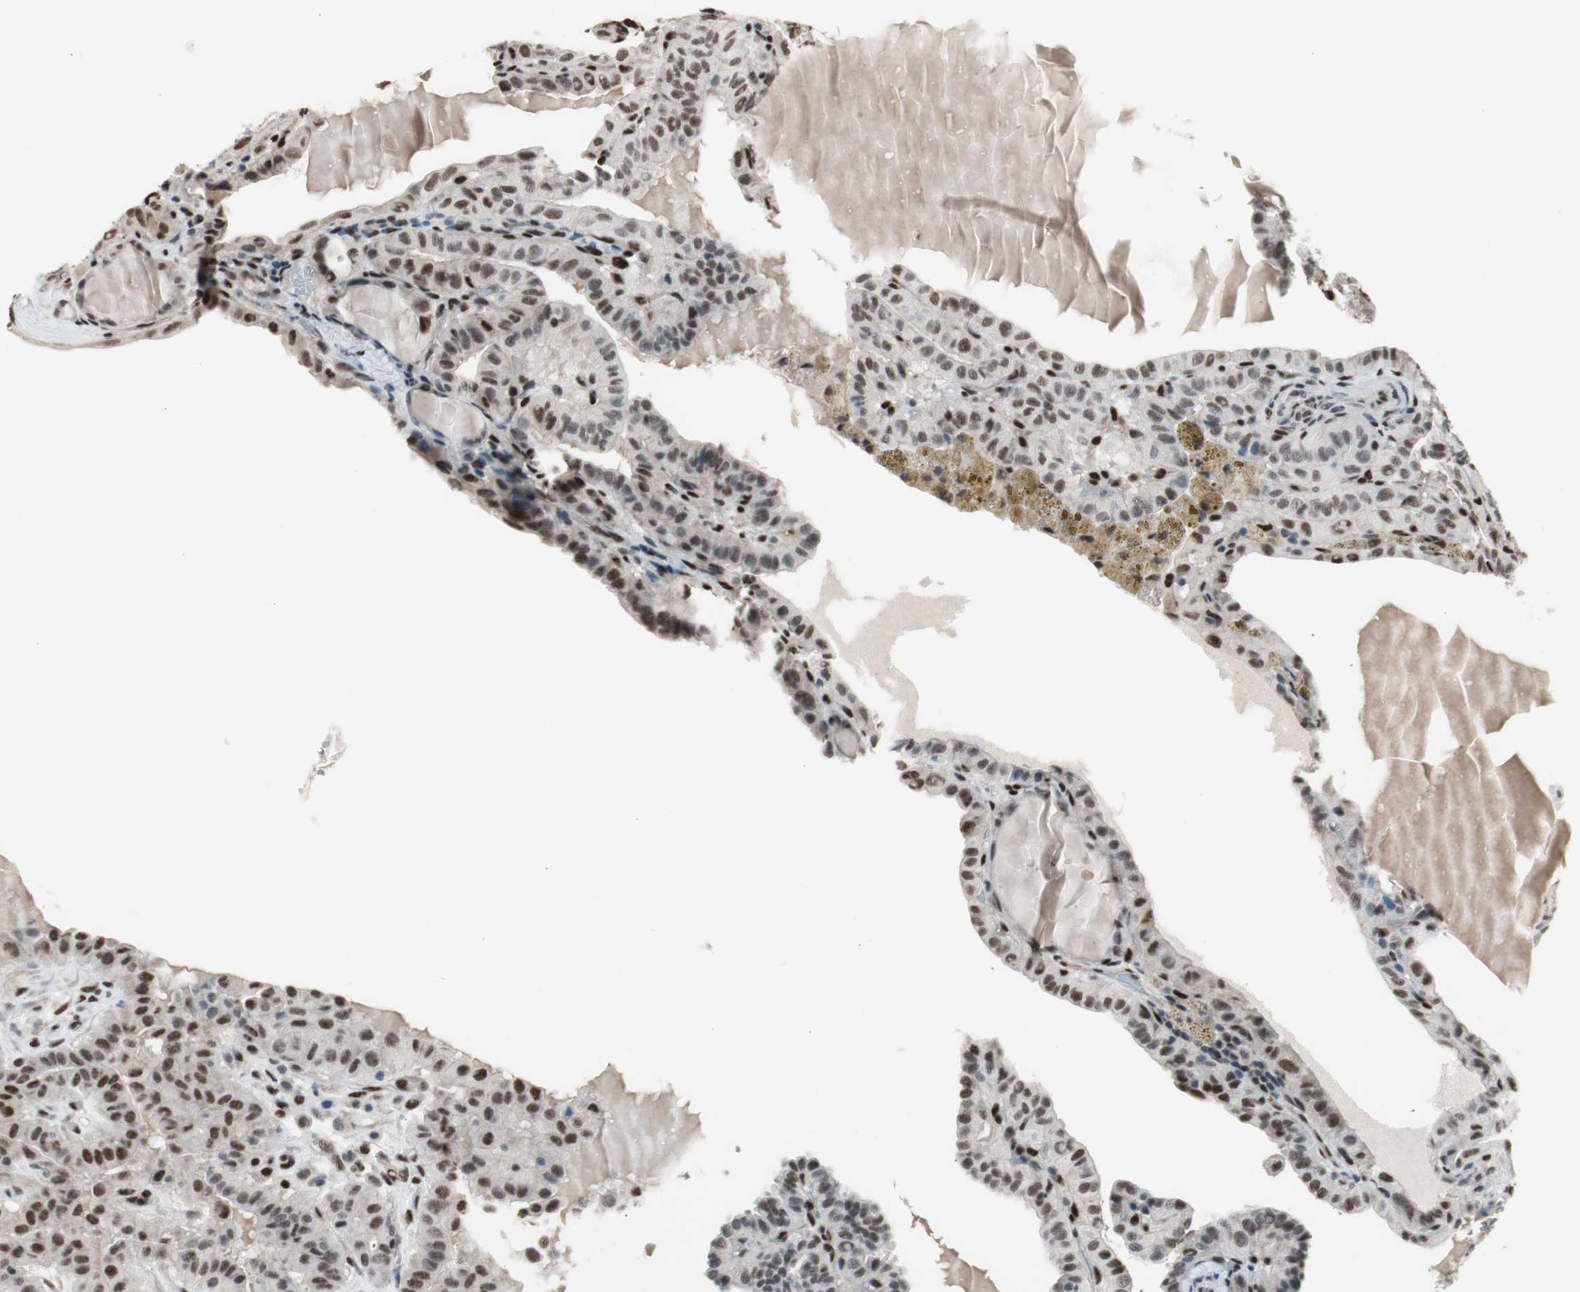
{"staining": {"intensity": "weak", "quantity": ">75%", "location": "nuclear"}, "tissue": "thyroid cancer", "cell_type": "Tumor cells", "image_type": "cancer", "snomed": [{"axis": "morphology", "description": "Papillary adenocarcinoma, NOS"}, {"axis": "topography", "description": "Thyroid gland"}], "caption": "Immunohistochemistry of thyroid cancer (papillary adenocarcinoma) shows low levels of weak nuclear positivity in about >75% of tumor cells.", "gene": "PML", "patient": {"sex": "male", "age": 77}}